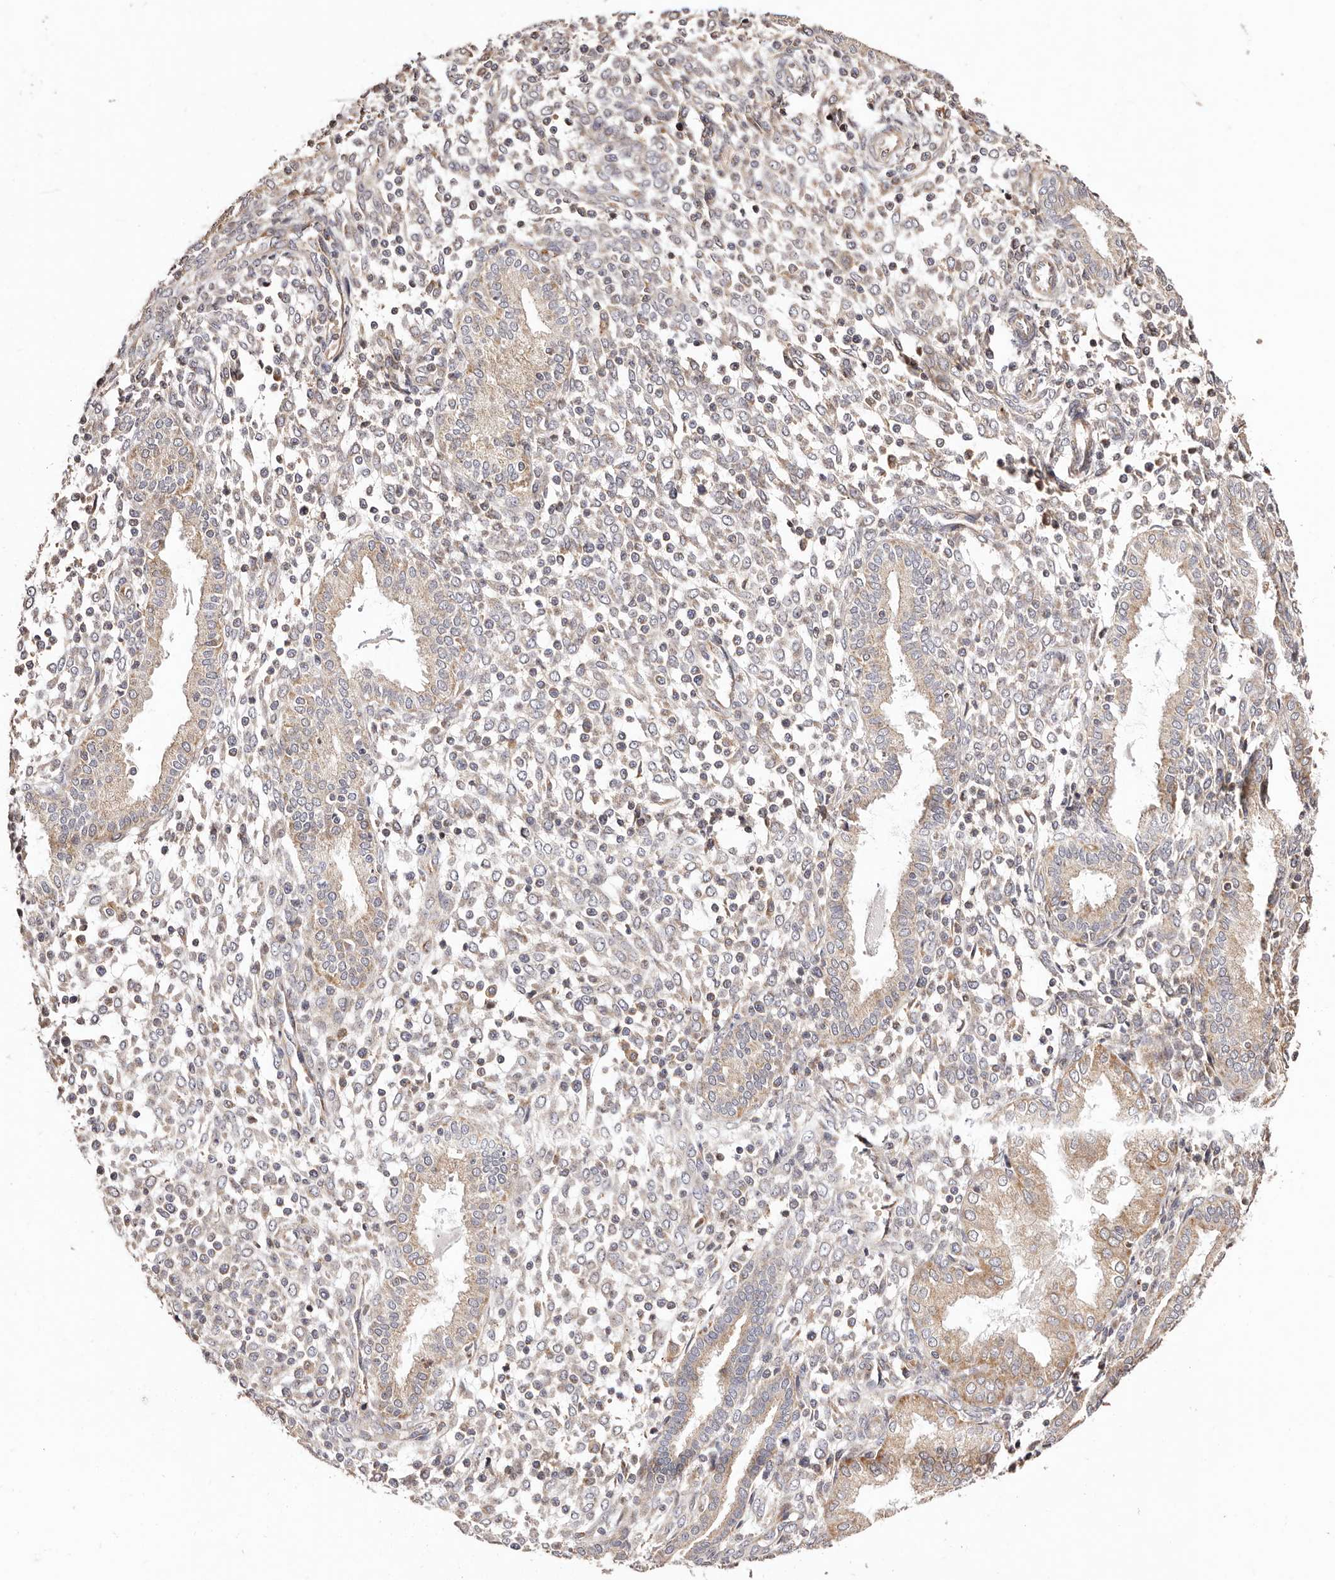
{"staining": {"intensity": "weak", "quantity": "25%-75%", "location": "cytoplasmic/membranous"}, "tissue": "endometrium", "cell_type": "Cells in endometrial stroma", "image_type": "normal", "snomed": [{"axis": "morphology", "description": "Normal tissue, NOS"}, {"axis": "topography", "description": "Endometrium"}], "caption": "The micrograph shows a brown stain indicating the presence of a protein in the cytoplasmic/membranous of cells in endometrial stroma in endometrium. The protein of interest is stained brown, and the nuclei are stained in blue (DAB (3,3'-diaminobenzidine) IHC with brightfield microscopy, high magnification).", "gene": "MAPK1", "patient": {"sex": "female", "age": 53}}